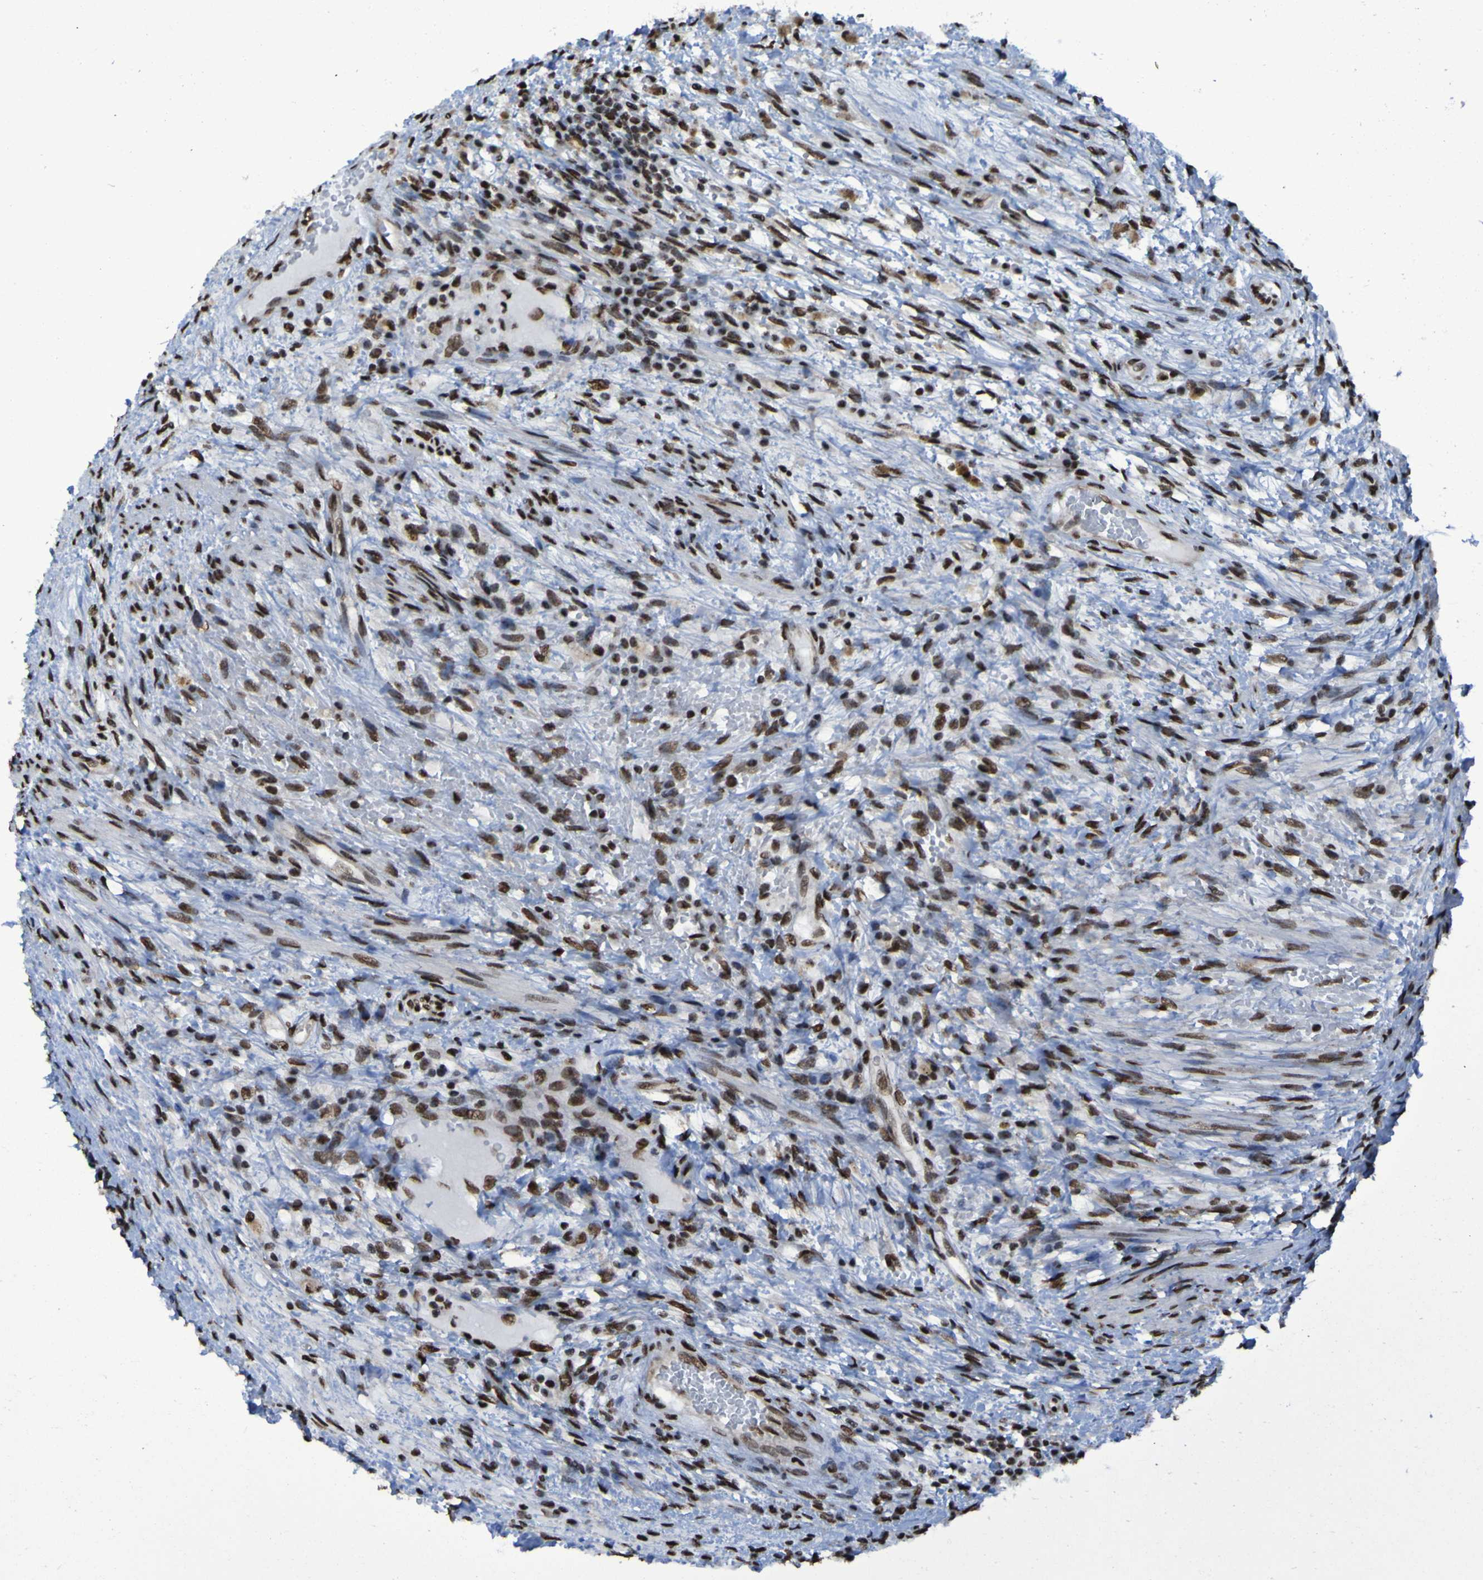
{"staining": {"intensity": "moderate", "quantity": ">75%", "location": "nuclear"}, "tissue": "testis cancer", "cell_type": "Tumor cells", "image_type": "cancer", "snomed": [{"axis": "morphology", "description": "Carcinoma, Embryonal, NOS"}, {"axis": "topography", "description": "Testis"}], "caption": "The image demonstrates staining of testis embryonal carcinoma, revealing moderate nuclear protein staining (brown color) within tumor cells. Using DAB (brown) and hematoxylin (blue) stains, captured at high magnification using brightfield microscopy.", "gene": "HNRNPR", "patient": {"sex": "male", "age": 26}}